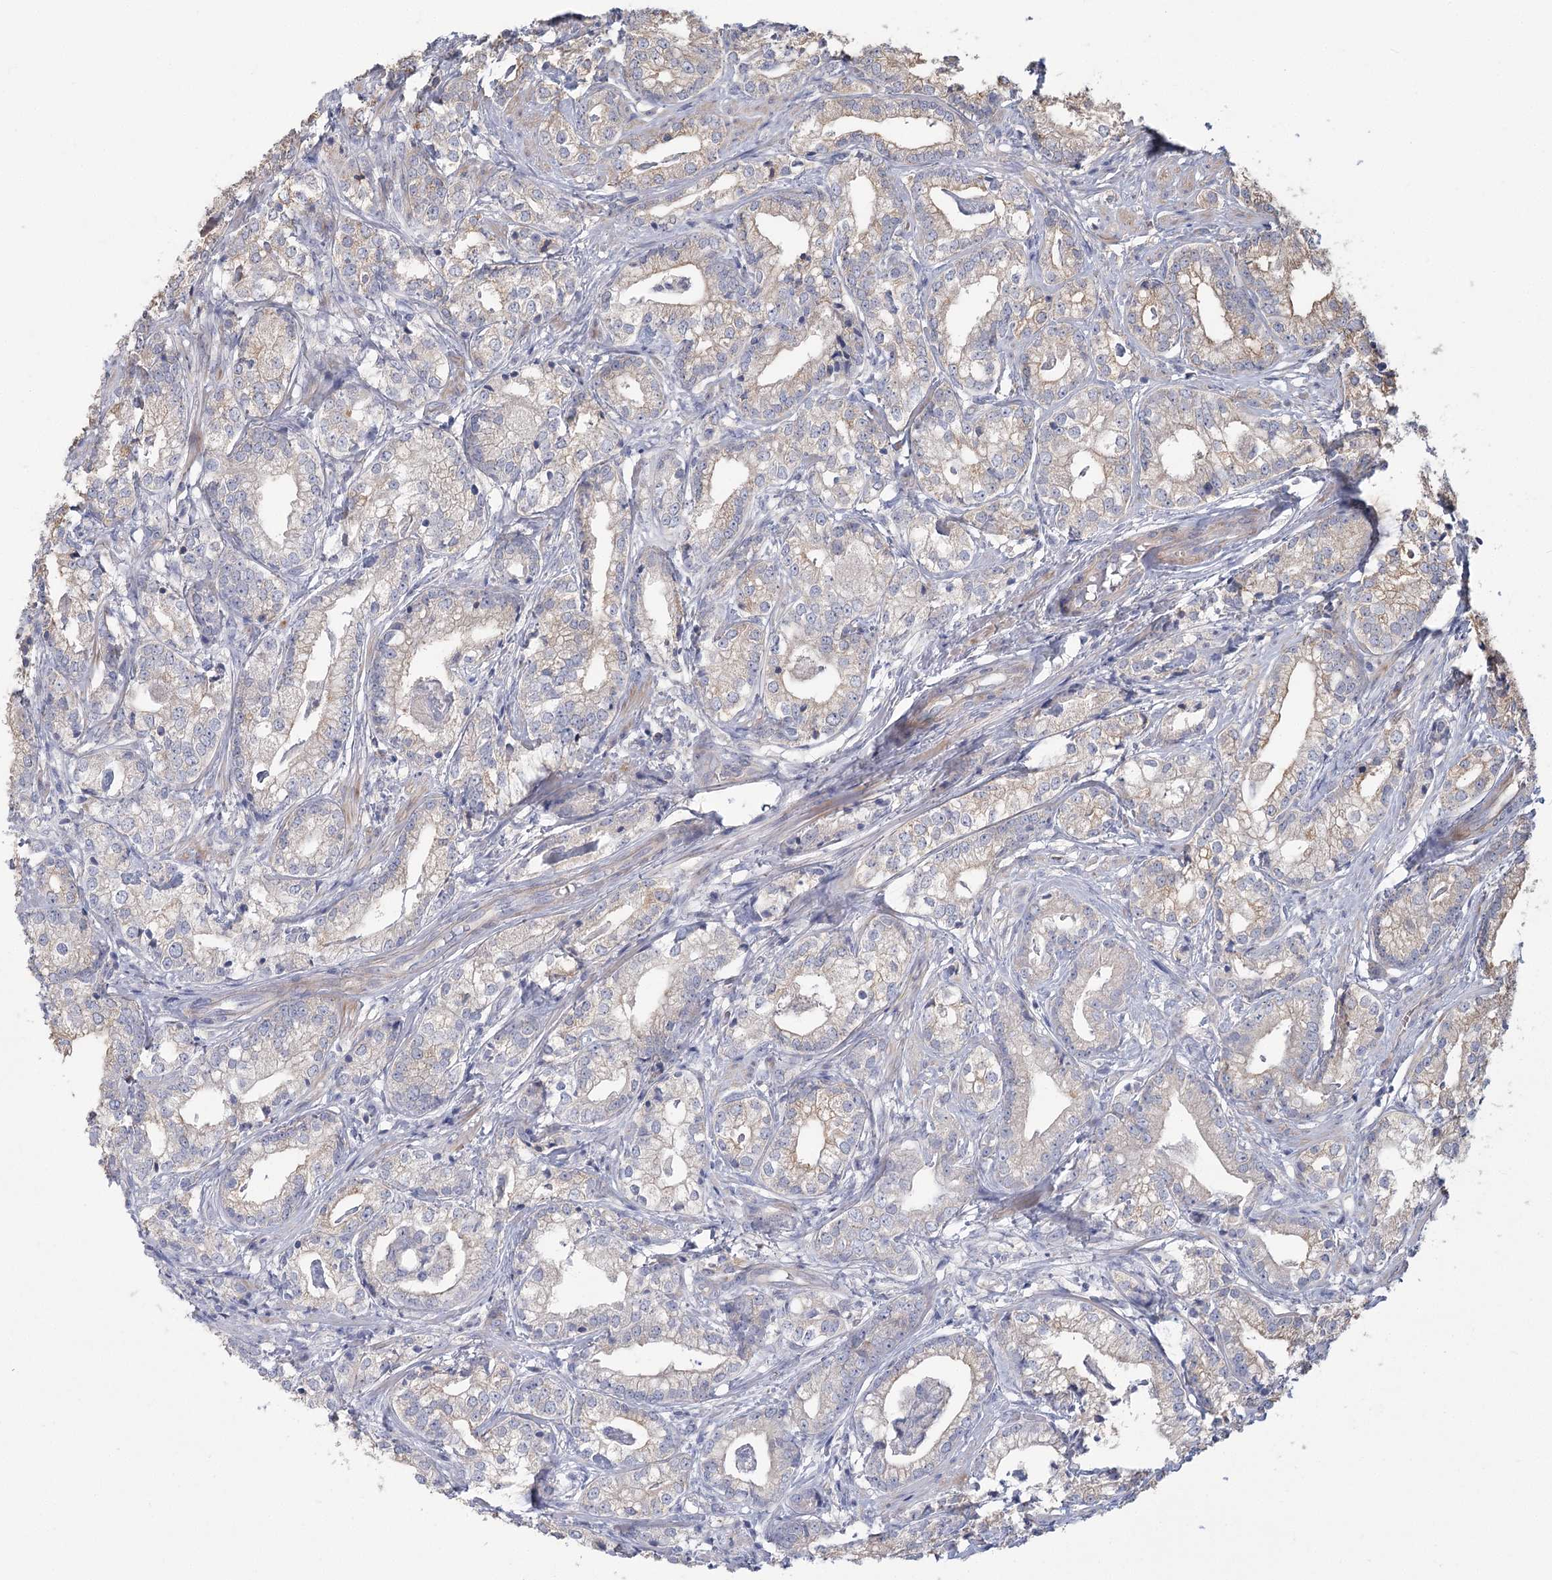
{"staining": {"intensity": "weak", "quantity": "<25%", "location": "cytoplasmic/membranous"}, "tissue": "prostate cancer", "cell_type": "Tumor cells", "image_type": "cancer", "snomed": [{"axis": "morphology", "description": "Adenocarcinoma, High grade"}, {"axis": "topography", "description": "Prostate"}], "caption": "Prostate cancer (adenocarcinoma (high-grade)) stained for a protein using immunohistochemistry (IHC) reveals no staining tumor cells.", "gene": "CNTLN", "patient": {"sex": "male", "age": 69}}